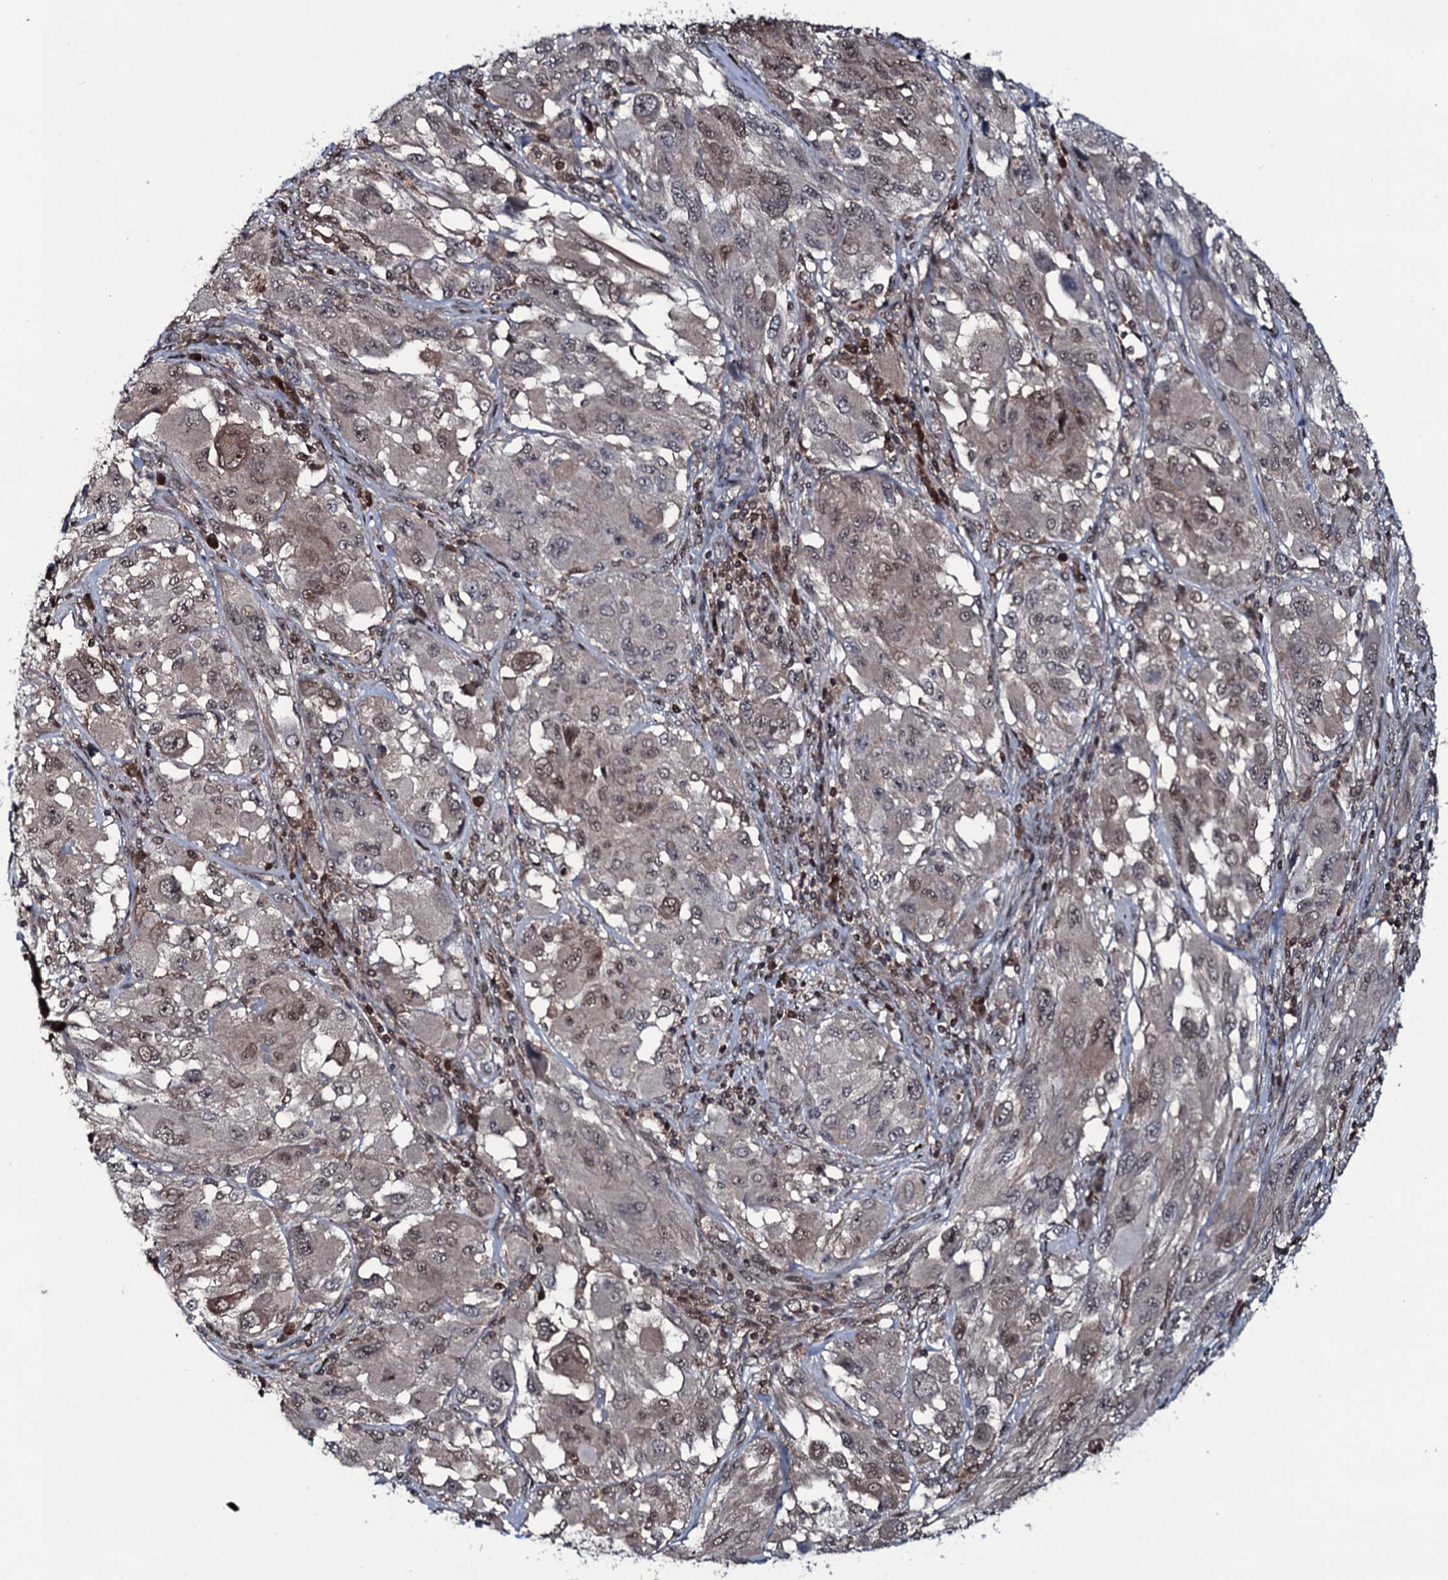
{"staining": {"intensity": "weak", "quantity": "25%-75%", "location": "nuclear"}, "tissue": "melanoma", "cell_type": "Tumor cells", "image_type": "cancer", "snomed": [{"axis": "morphology", "description": "Malignant melanoma, NOS"}, {"axis": "topography", "description": "Skin"}], "caption": "The micrograph reveals staining of melanoma, revealing weak nuclear protein staining (brown color) within tumor cells.", "gene": "HDDC3", "patient": {"sex": "female", "age": 91}}